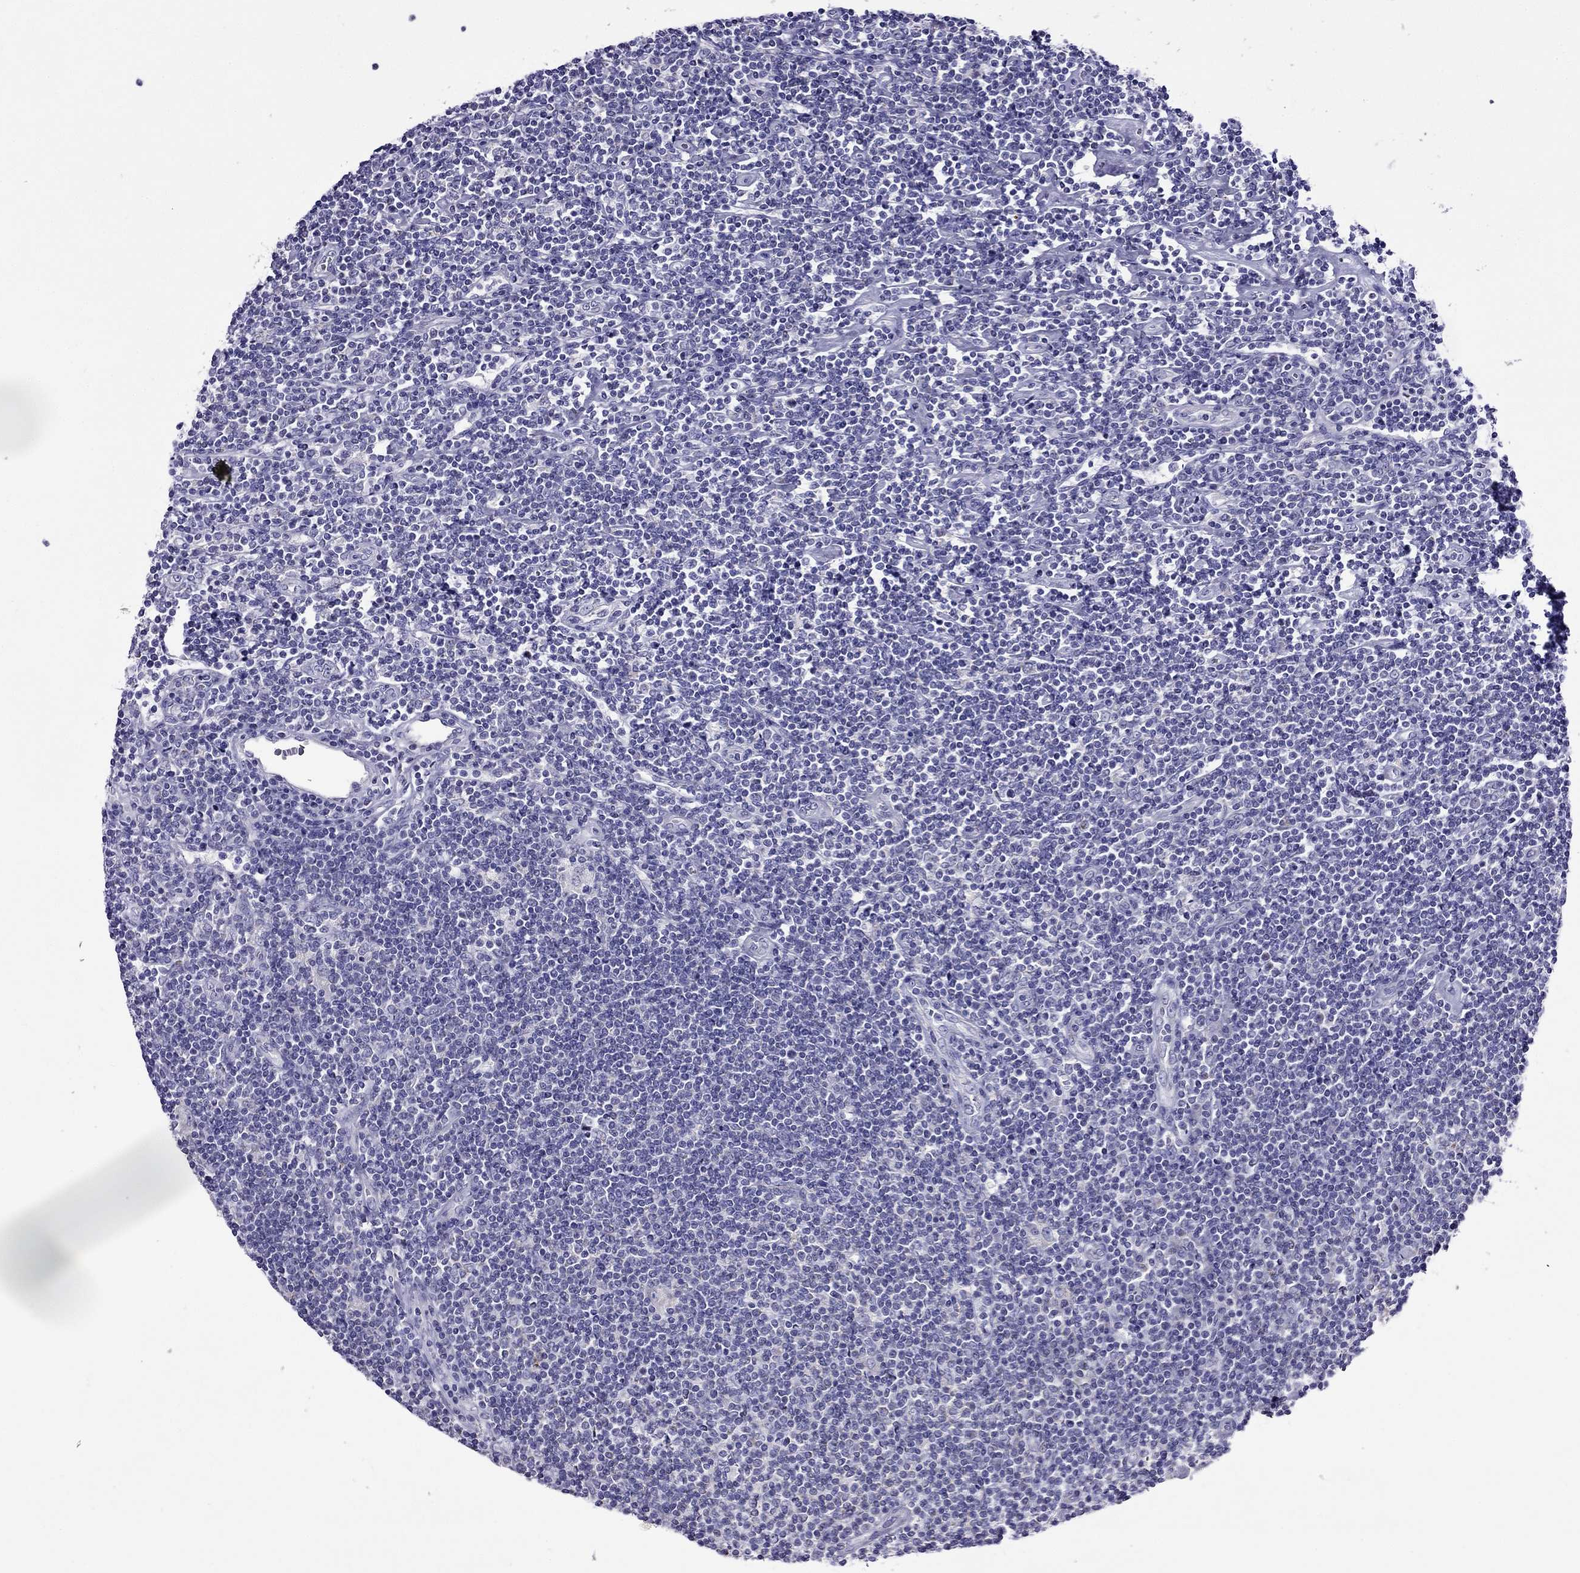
{"staining": {"intensity": "negative", "quantity": "none", "location": "none"}, "tissue": "lymphoma", "cell_type": "Tumor cells", "image_type": "cancer", "snomed": [{"axis": "morphology", "description": "Hodgkin's disease, NOS"}, {"axis": "topography", "description": "Lymph node"}], "caption": "Hodgkin's disease stained for a protein using immunohistochemistry exhibits no positivity tumor cells.", "gene": "DSC1", "patient": {"sex": "male", "age": 40}}